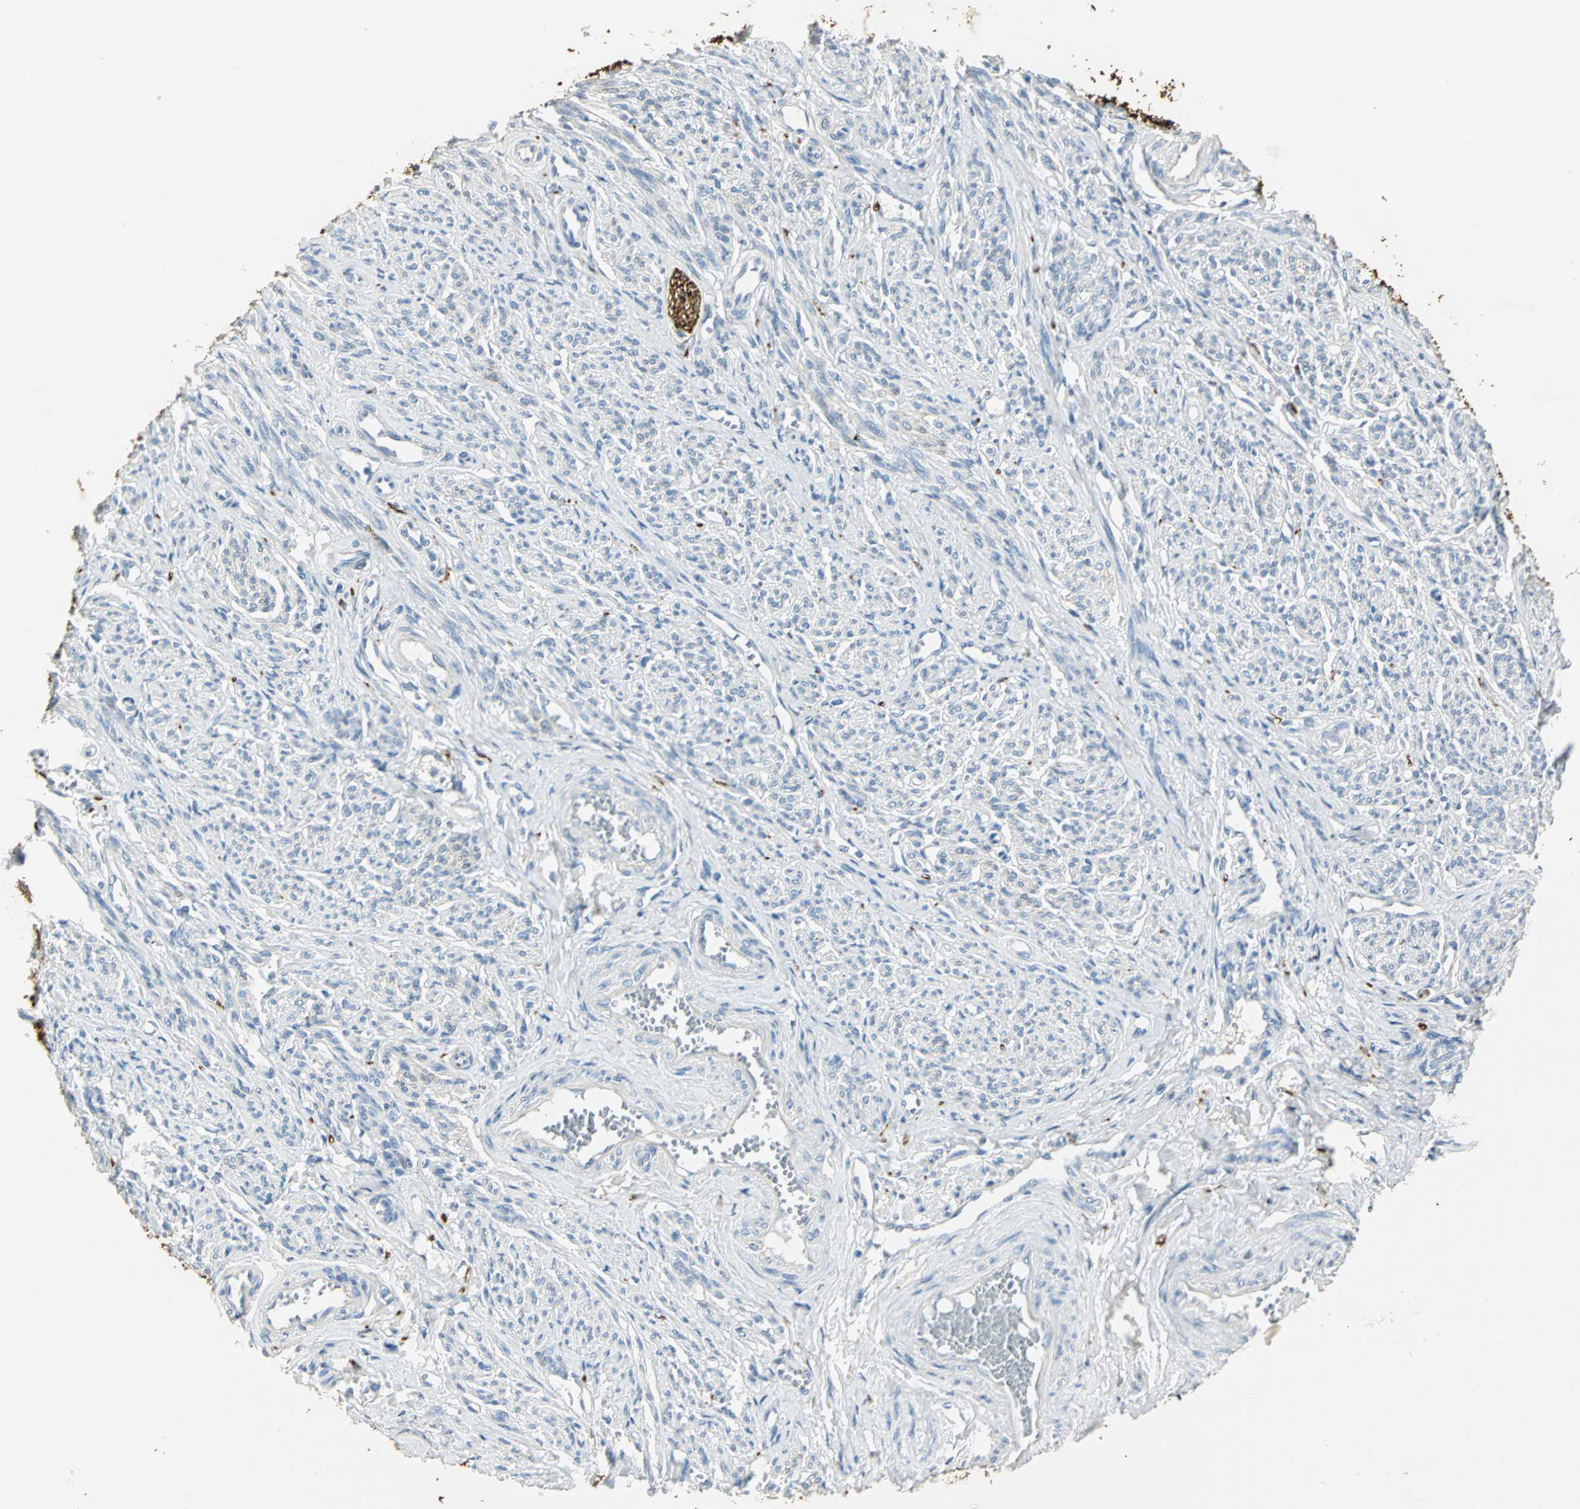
{"staining": {"intensity": "negative", "quantity": "none", "location": "none"}, "tissue": "smooth muscle", "cell_type": "Smooth muscle cells", "image_type": "normal", "snomed": [{"axis": "morphology", "description": "Normal tissue, NOS"}, {"axis": "topography", "description": "Smooth muscle"}], "caption": "This is a micrograph of immunohistochemistry (IHC) staining of benign smooth muscle, which shows no staining in smooth muscle cells. Nuclei are stained in blue.", "gene": "UCHL1", "patient": {"sex": "female", "age": 65}}